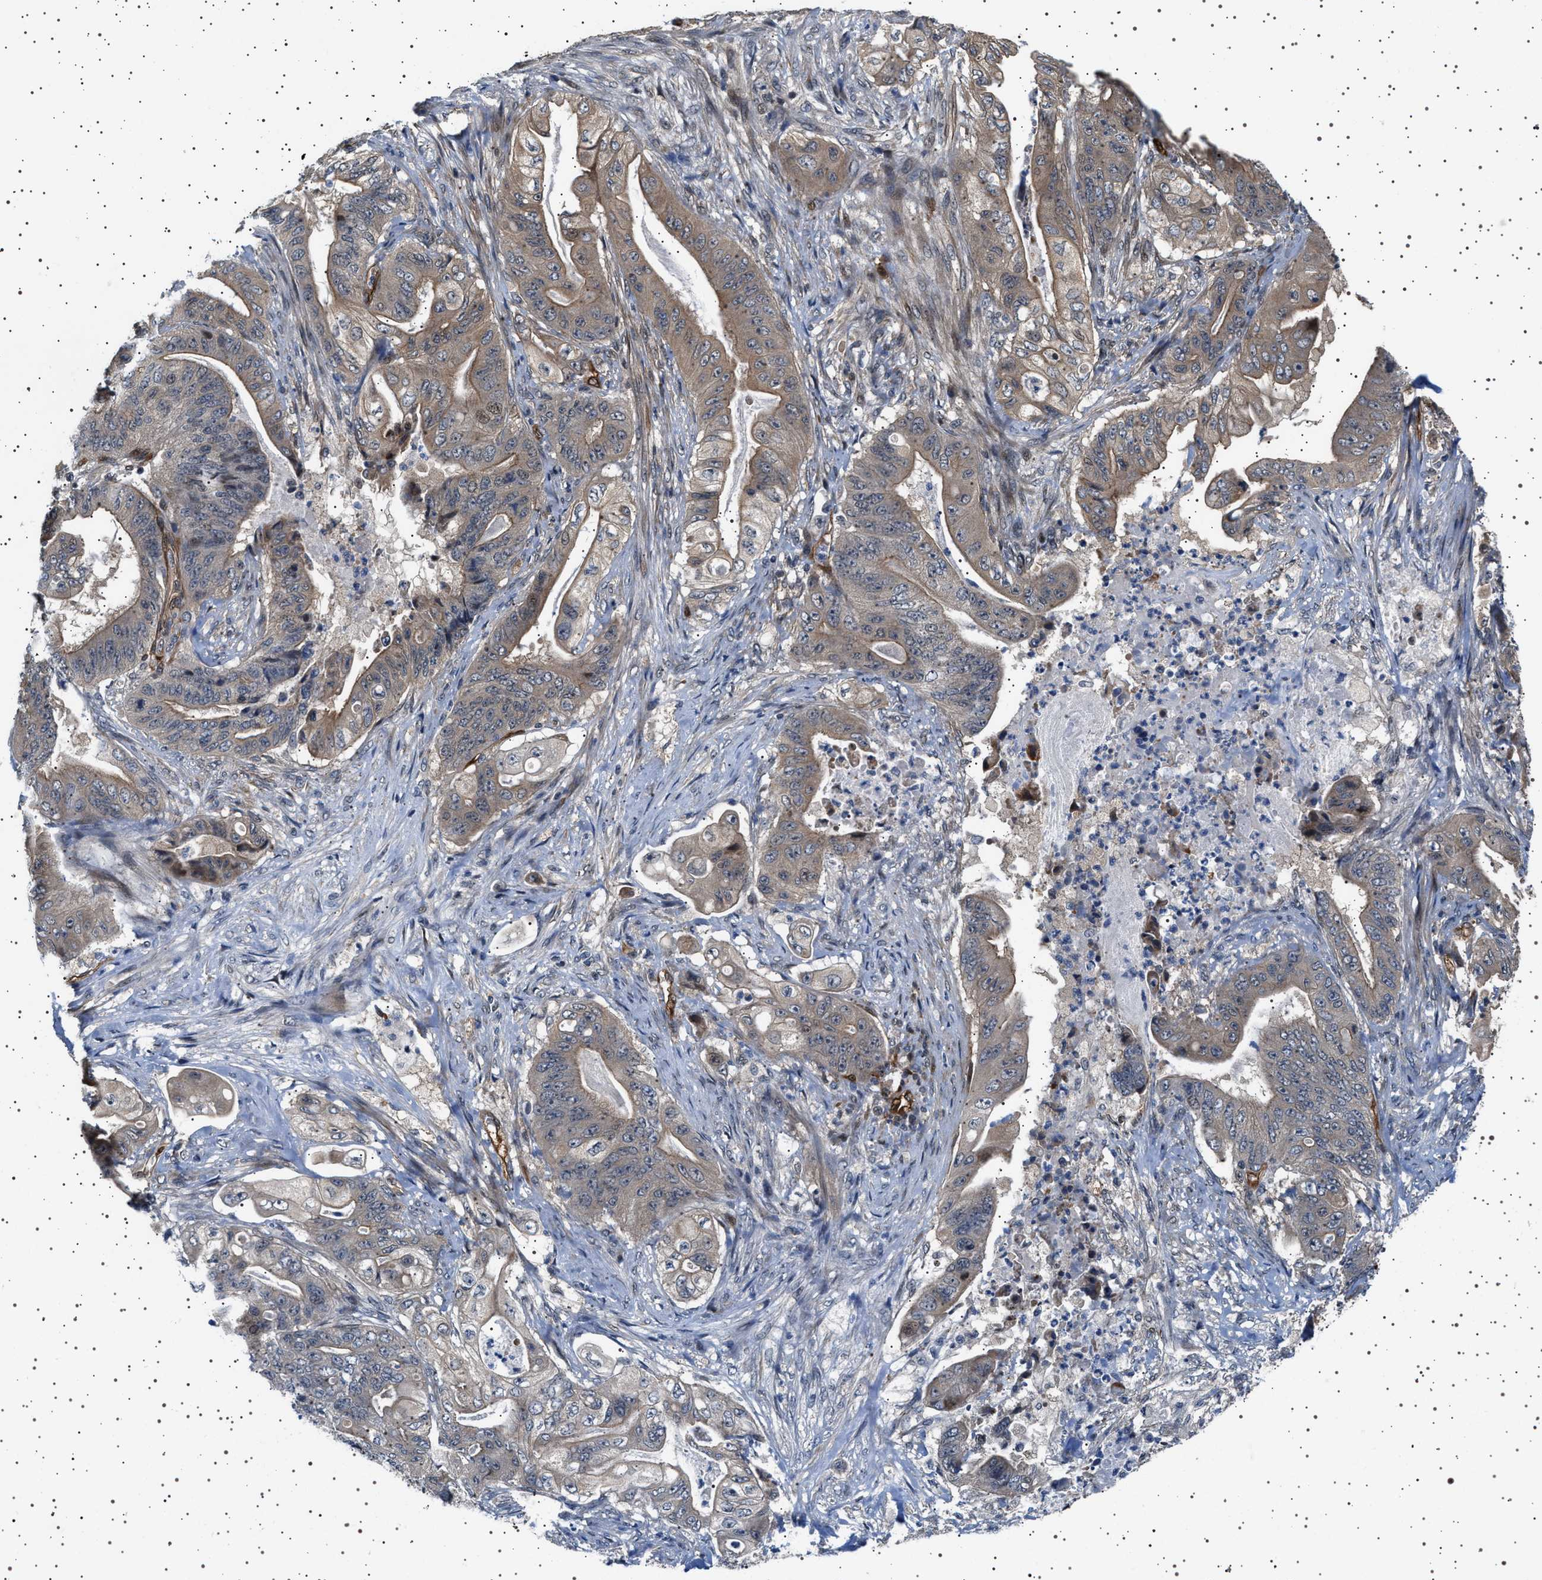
{"staining": {"intensity": "weak", "quantity": ">75%", "location": "cytoplasmic/membranous"}, "tissue": "stomach cancer", "cell_type": "Tumor cells", "image_type": "cancer", "snomed": [{"axis": "morphology", "description": "Adenocarcinoma, NOS"}, {"axis": "topography", "description": "Stomach"}], "caption": "A high-resolution photomicrograph shows IHC staining of stomach cancer, which exhibits weak cytoplasmic/membranous positivity in approximately >75% of tumor cells.", "gene": "BAG3", "patient": {"sex": "female", "age": 73}}